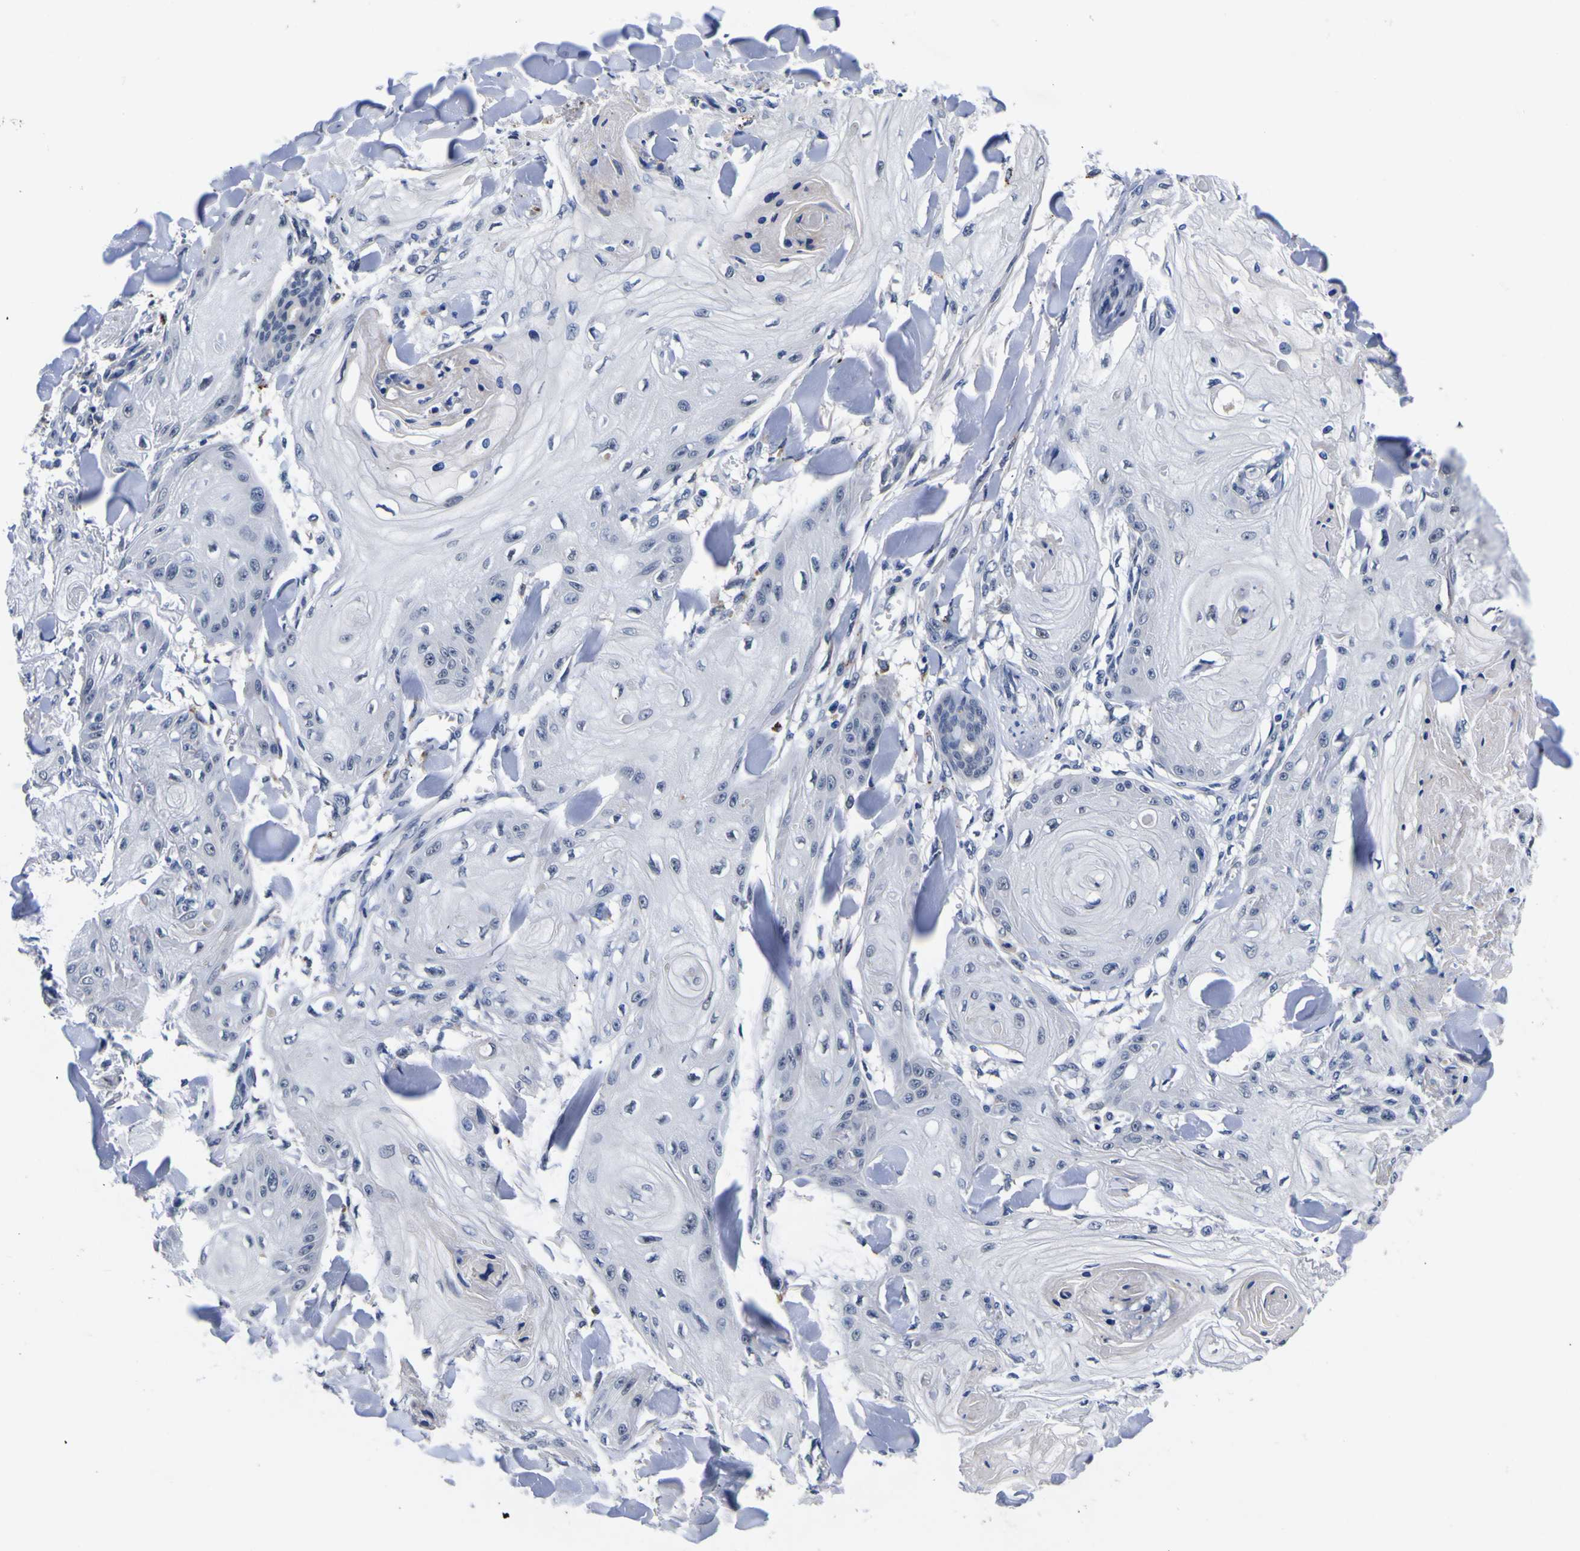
{"staining": {"intensity": "negative", "quantity": "none", "location": "none"}, "tissue": "skin cancer", "cell_type": "Tumor cells", "image_type": "cancer", "snomed": [{"axis": "morphology", "description": "Squamous cell carcinoma, NOS"}, {"axis": "topography", "description": "Skin"}], "caption": "IHC photomicrograph of human skin squamous cell carcinoma stained for a protein (brown), which reveals no staining in tumor cells.", "gene": "IGFLR1", "patient": {"sex": "male", "age": 74}}